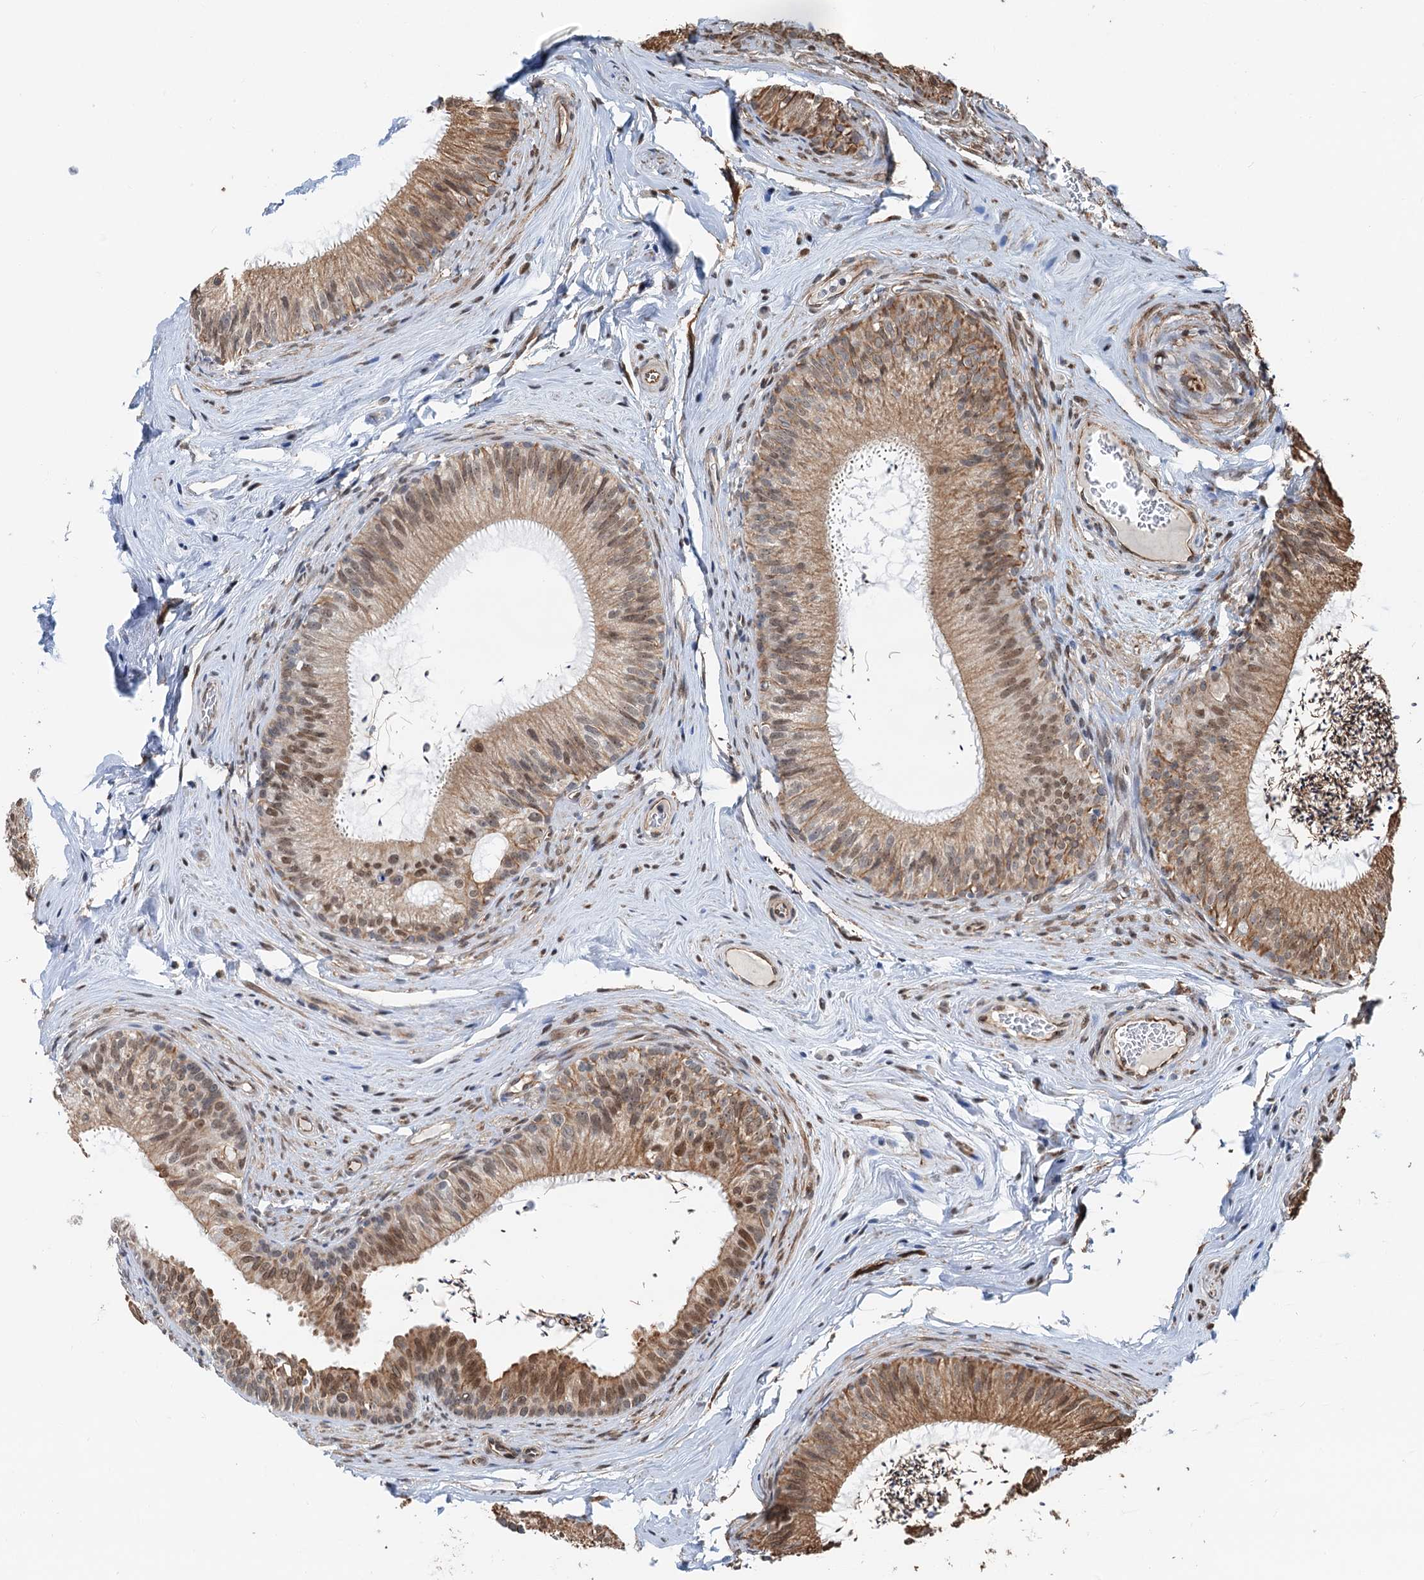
{"staining": {"intensity": "moderate", "quantity": ">75%", "location": "cytoplasmic/membranous,nuclear"}, "tissue": "epididymis", "cell_type": "Glandular cells", "image_type": "normal", "snomed": [{"axis": "morphology", "description": "Normal tissue, NOS"}, {"axis": "topography", "description": "Epididymis"}], "caption": "Unremarkable epididymis was stained to show a protein in brown. There is medium levels of moderate cytoplasmic/membranous,nuclear expression in about >75% of glandular cells. Using DAB (3,3'-diaminobenzidine) (brown) and hematoxylin (blue) stains, captured at high magnification using brightfield microscopy.", "gene": "CFDP1", "patient": {"sex": "male", "age": 46}}